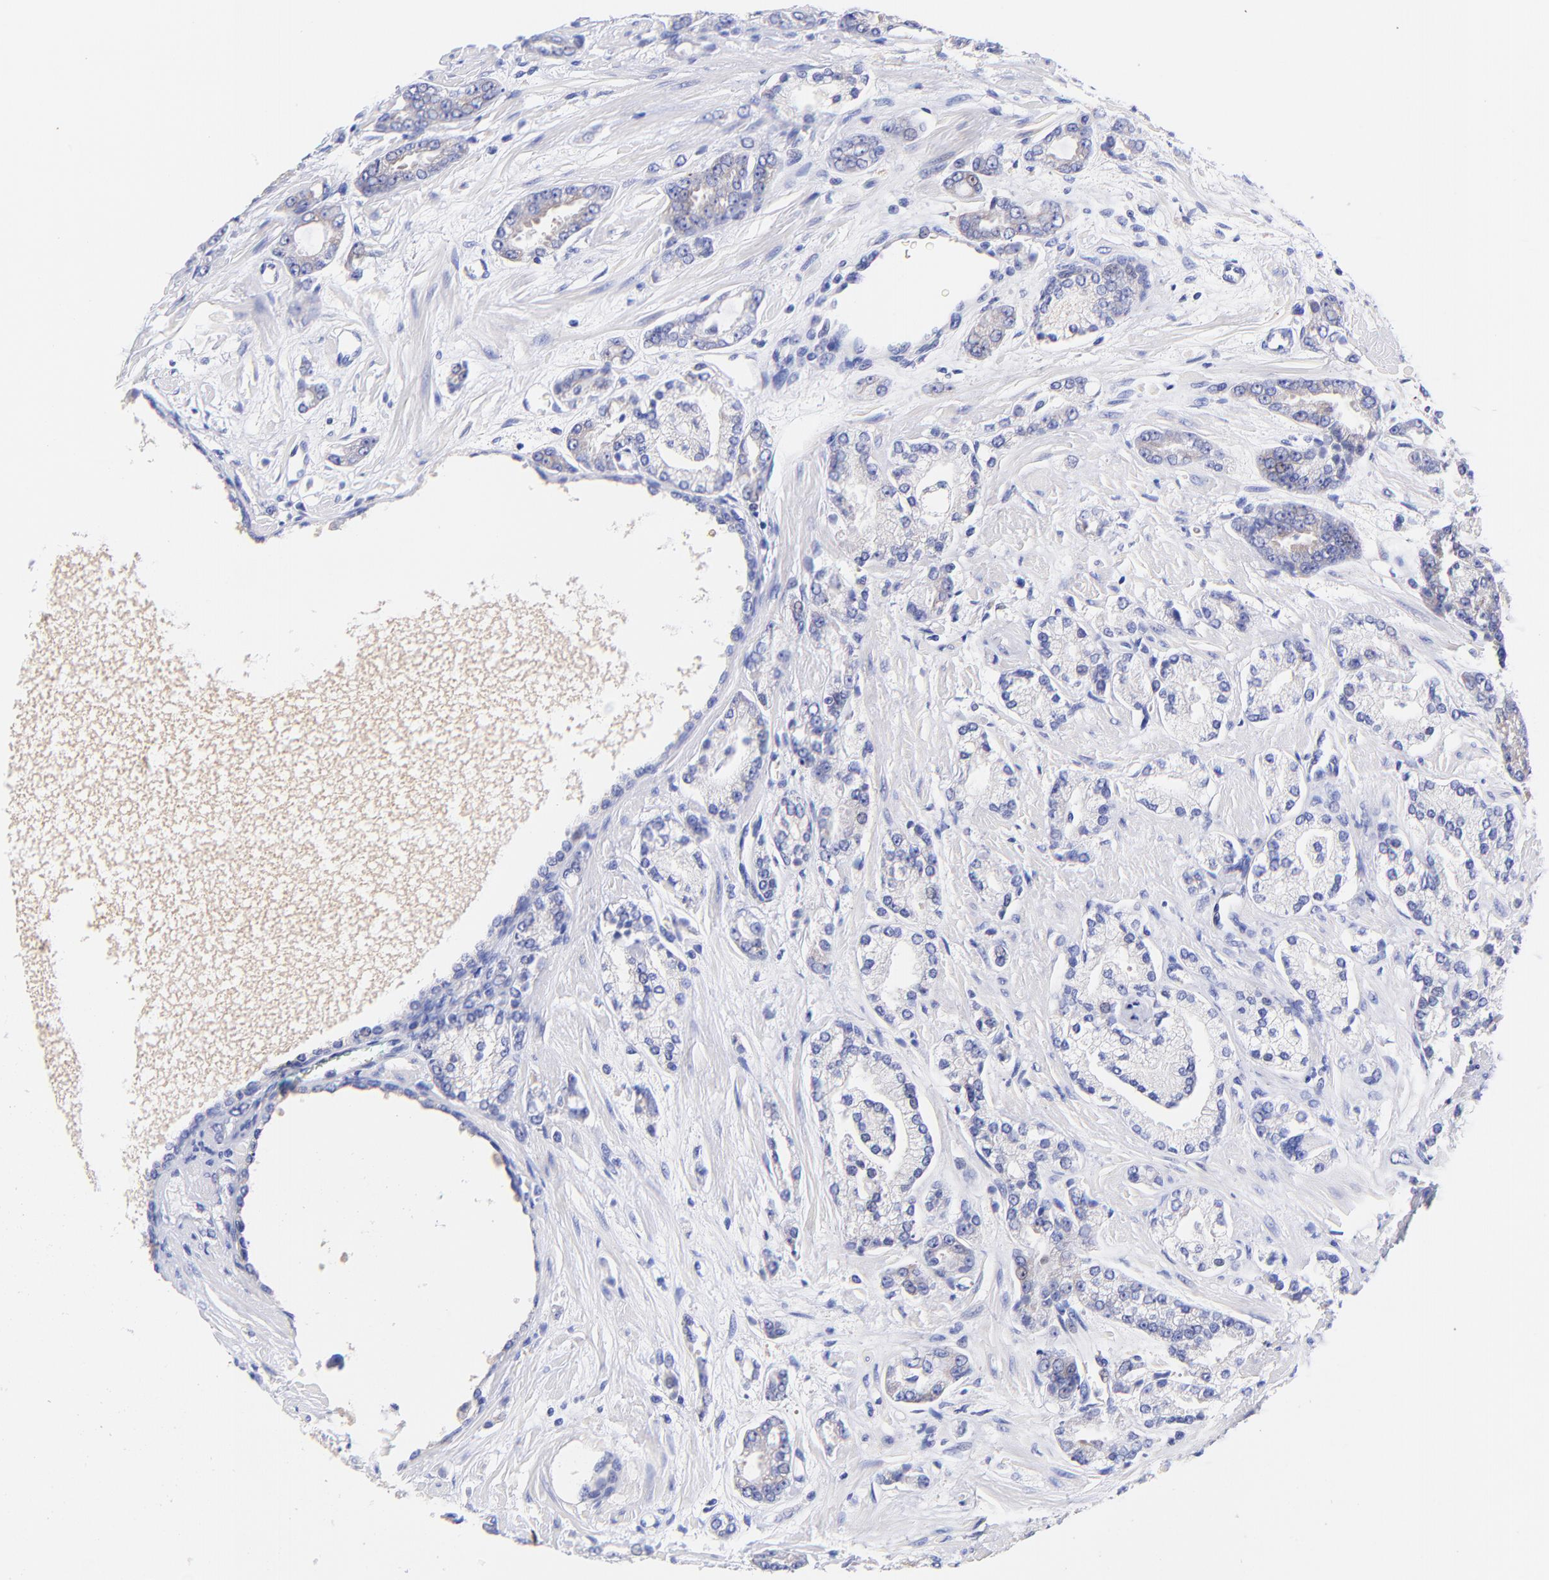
{"staining": {"intensity": "negative", "quantity": "none", "location": "none"}, "tissue": "prostate cancer", "cell_type": "Tumor cells", "image_type": "cancer", "snomed": [{"axis": "morphology", "description": "Adenocarcinoma, High grade"}, {"axis": "topography", "description": "Prostate"}], "caption": "Immunohistochemical staining of prostate cancer (adenocarcinoma (high-grade)) reveals no significant expression in tumor cells.", "gene": "GPHN", "patient": {"sex": "male", "age": 71}}